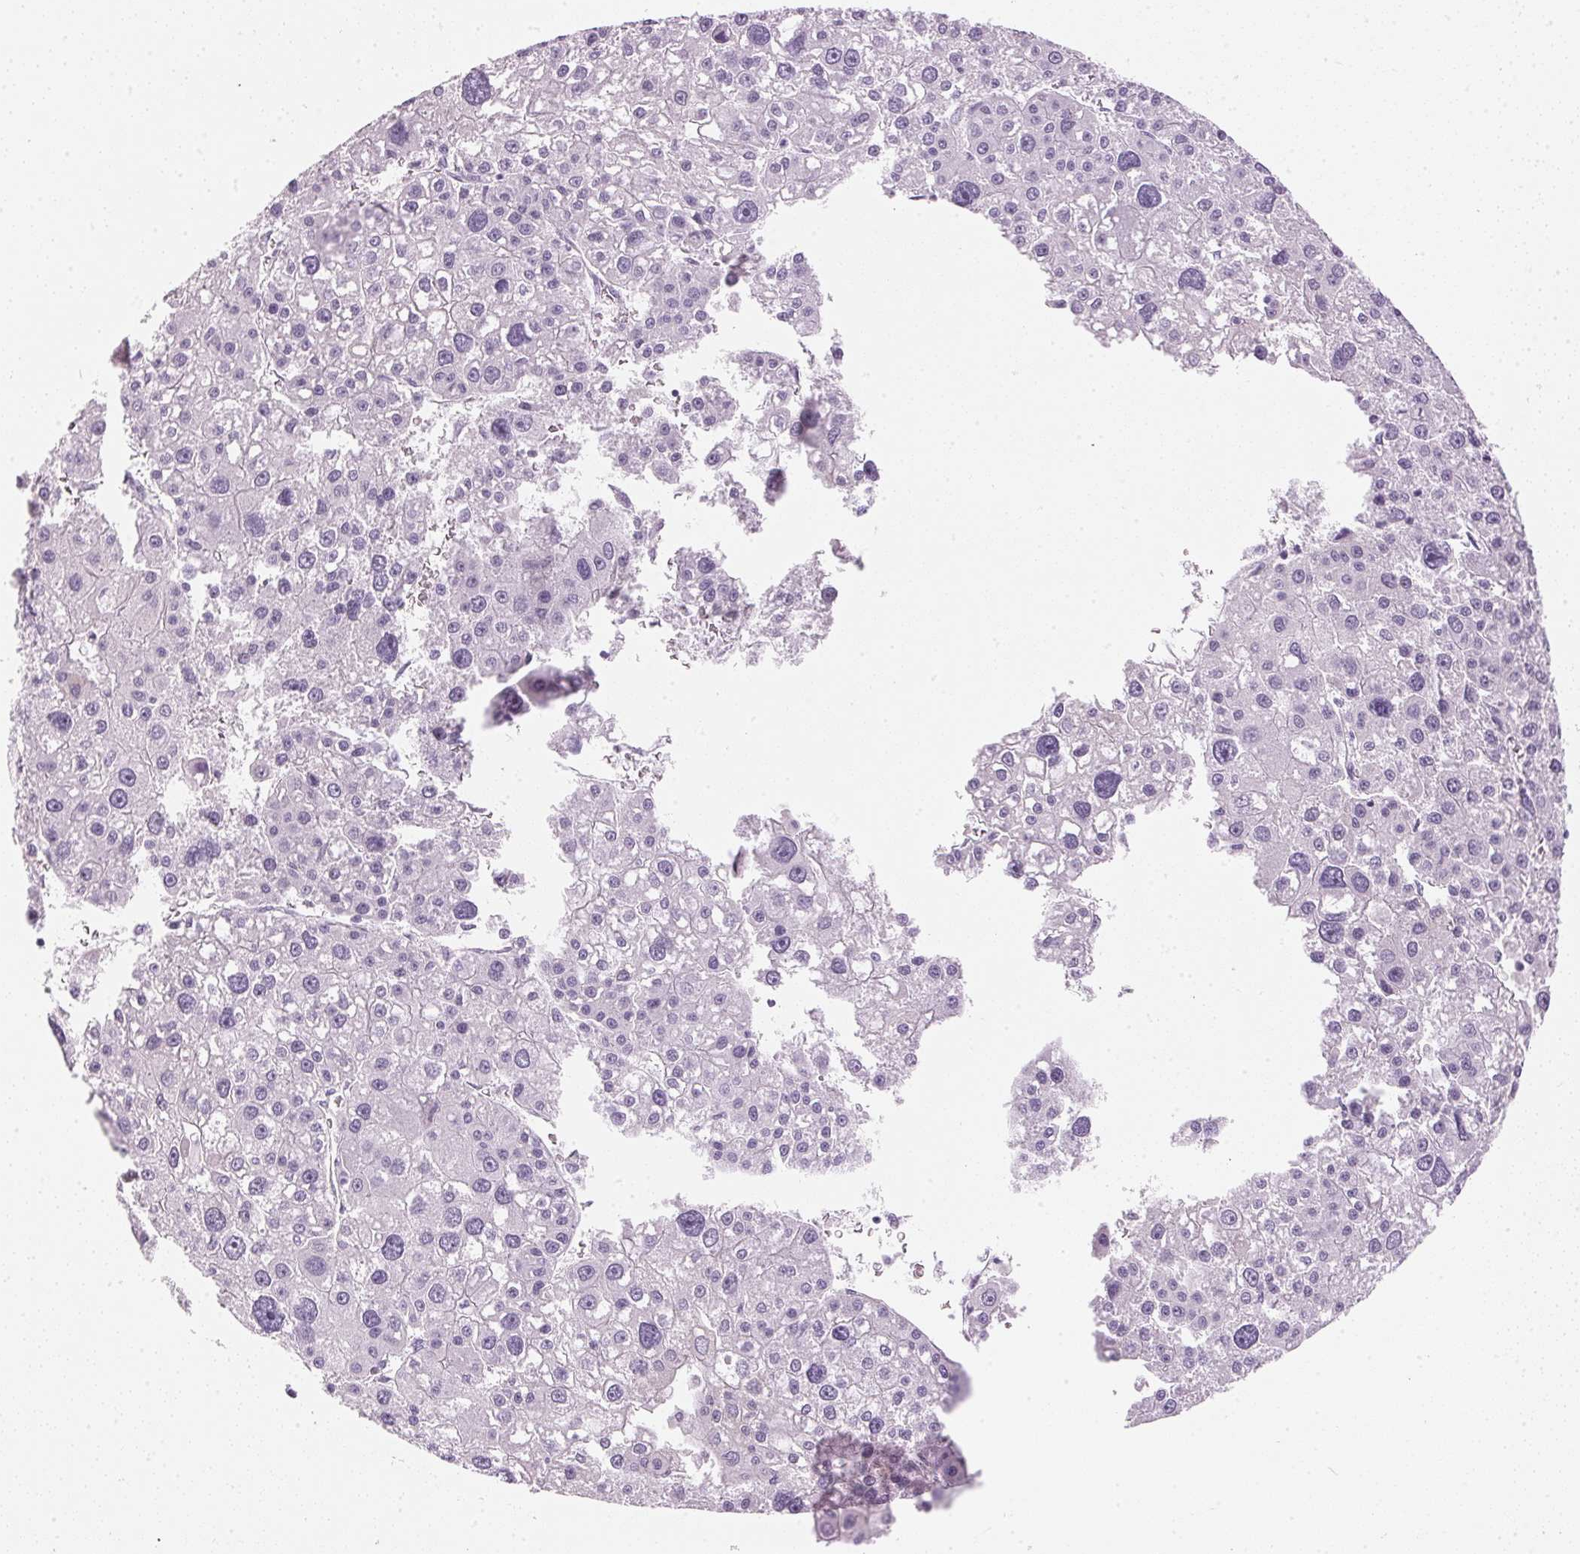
{"staining": {"intensity": "negative", "quantity": "none", "location": "none"}, "tissue": "liver cancer", "cell_type": "Tumor cells", "image_type": "cancer", "snomed": [{"axis": "morphology", "description": "Carcinoma, Hepatocellular, NOS"}, {"axis": "topography", "description": "Liver"}], "caption": "The IHC image has no significant staining in tumor cells of liver cancer (hepatocellular carcinoma) tissue. (Stains: DAB immunohistochemistry (IHC) with hematoxylin counter stain, Microscopy: brightfield microscopy at high magnification).", "gene": "IGFBP1", "patient": {"sex": "male", "age": 73}}